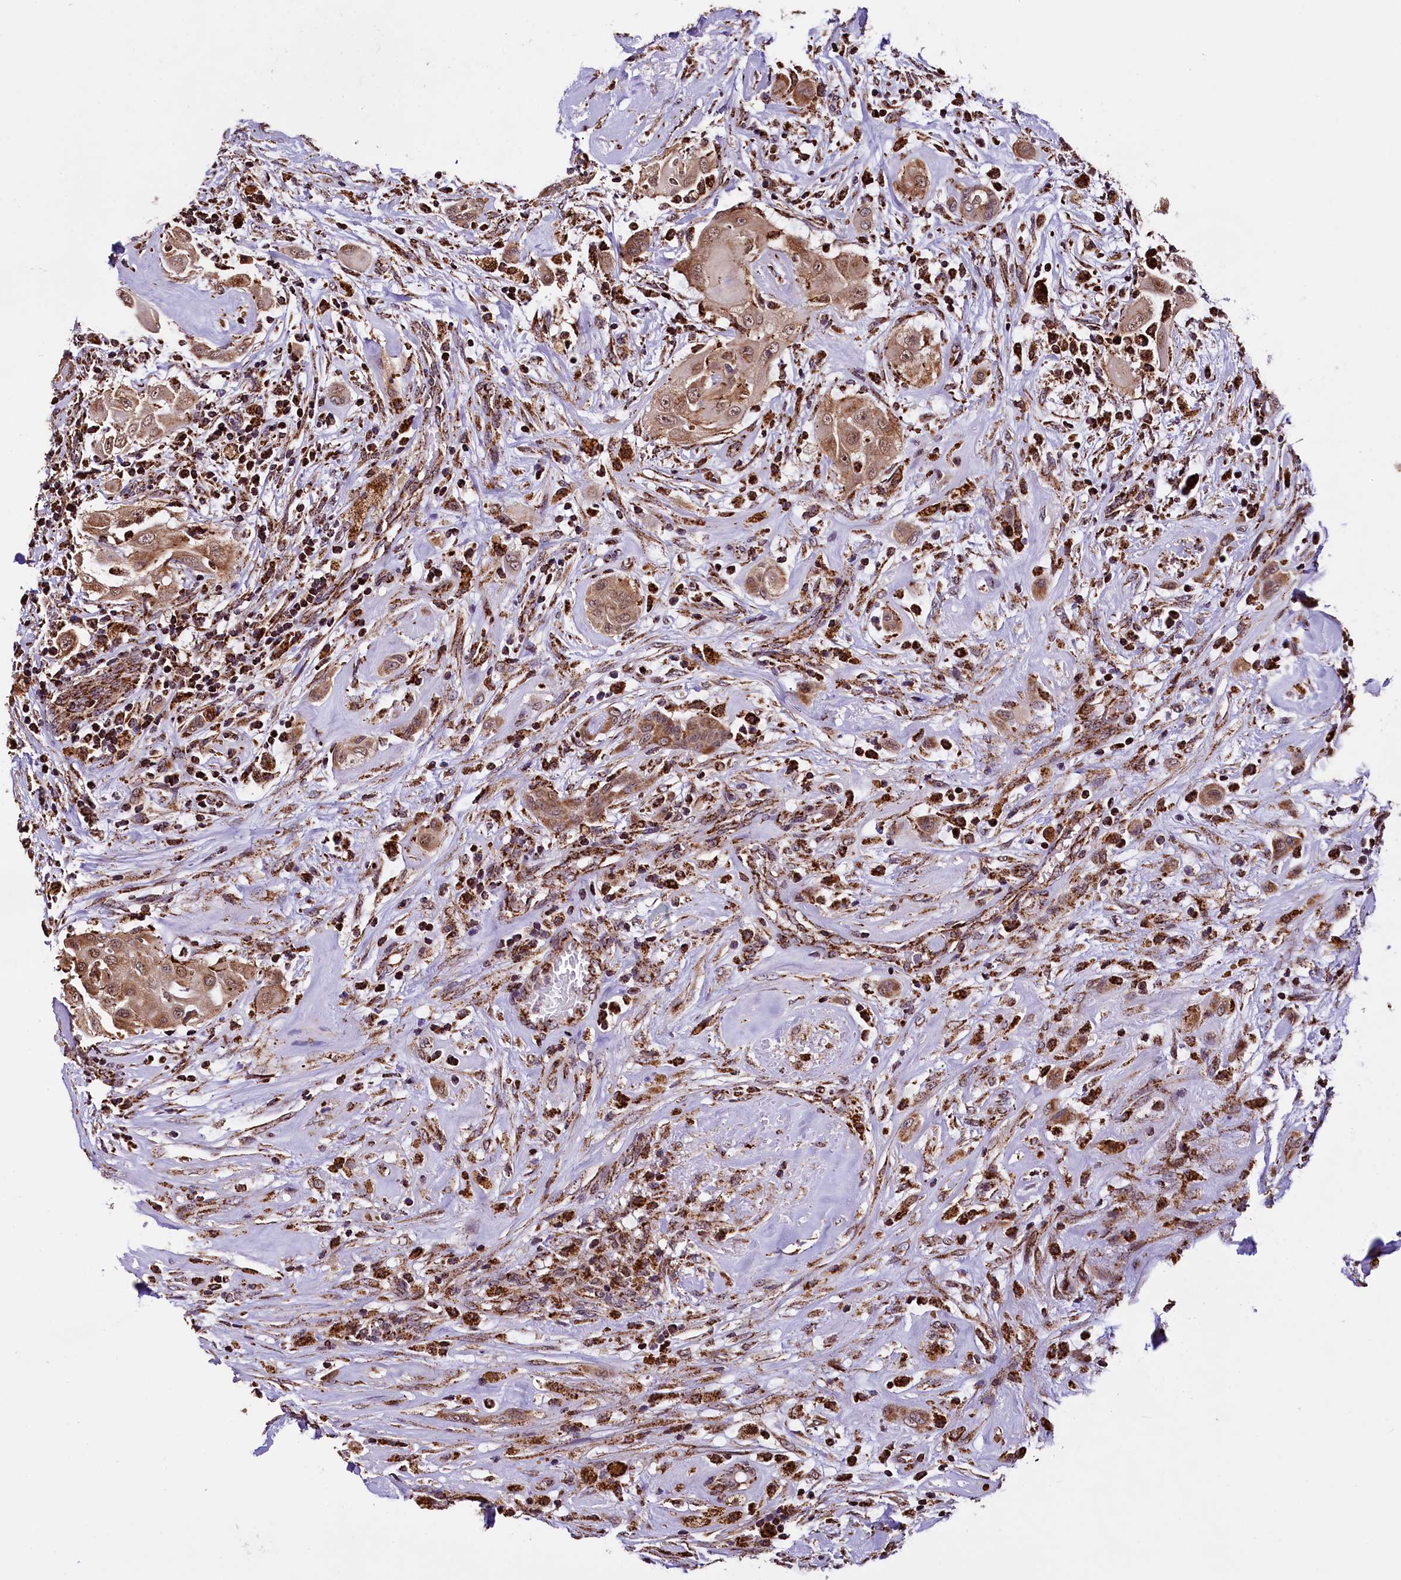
{"staining": {"intensity": "moderate", "quantity": ">75%", "location": "cytoplasmic/membranous,nuclear"}, "tissue": "thyroid cancer", "cell_type": "Tumor cells", "image_type": "cancer", "snomed": [{"axis": "morphology", "description": "Papillary adenocarcinoma, NOS"}, {"axis": "topography", "description": "Thyroid gland"}], "caption": "Protein staining displays moderate cytoplasmic/membranous and nuclear staining in approximately >75% of tumor cells in papillary adenocarcinoma (thyroid). Immunohistochemistry (ihc) stains the protein in brown and the nuclei are stained blue.", "gene": "KLC2", "patient": {"sex": "female", "age": 59}}